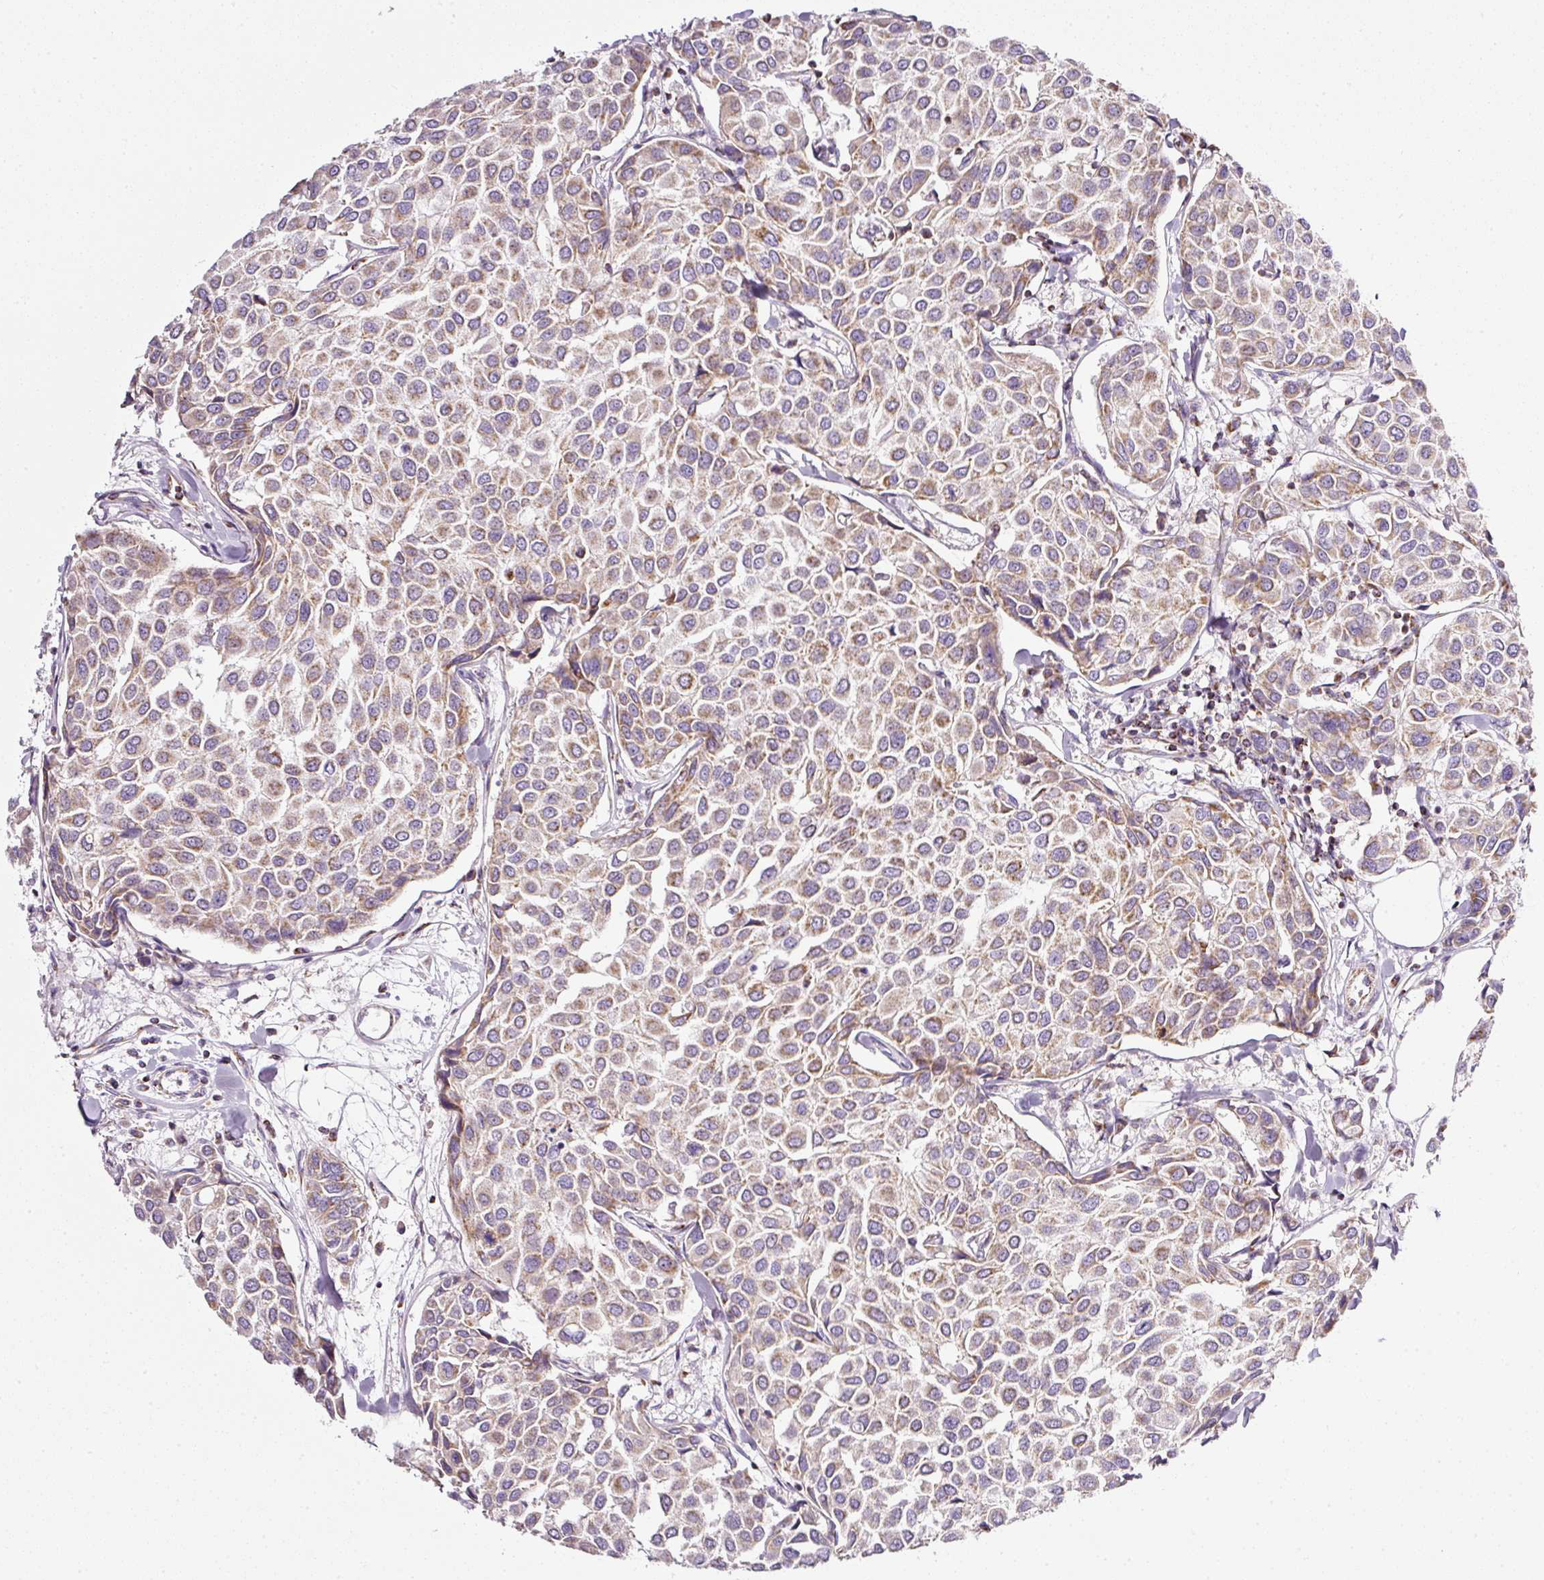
{"staining": {"intensity": "moderate", "quantity": "25%-75%", "location": "cytoplasmic/membranous"}, "tissue": "breast cancer", "cell_type": "Tumor cells", "image_type": "cancer", "snomed": [{"axis": "morphology", "description": "Duct carcinoma"}, {"axis": "topography", "description": "Breast"}], "caption": "A brown stain shows moderate cytoplasmic/membranous staining of a protein in breast cancer (intraductal carcinoma) tumor cells. Nuclei are stained in blue.", "gene": "SDHA", "patient": {"sex": "female", "age": 55}}